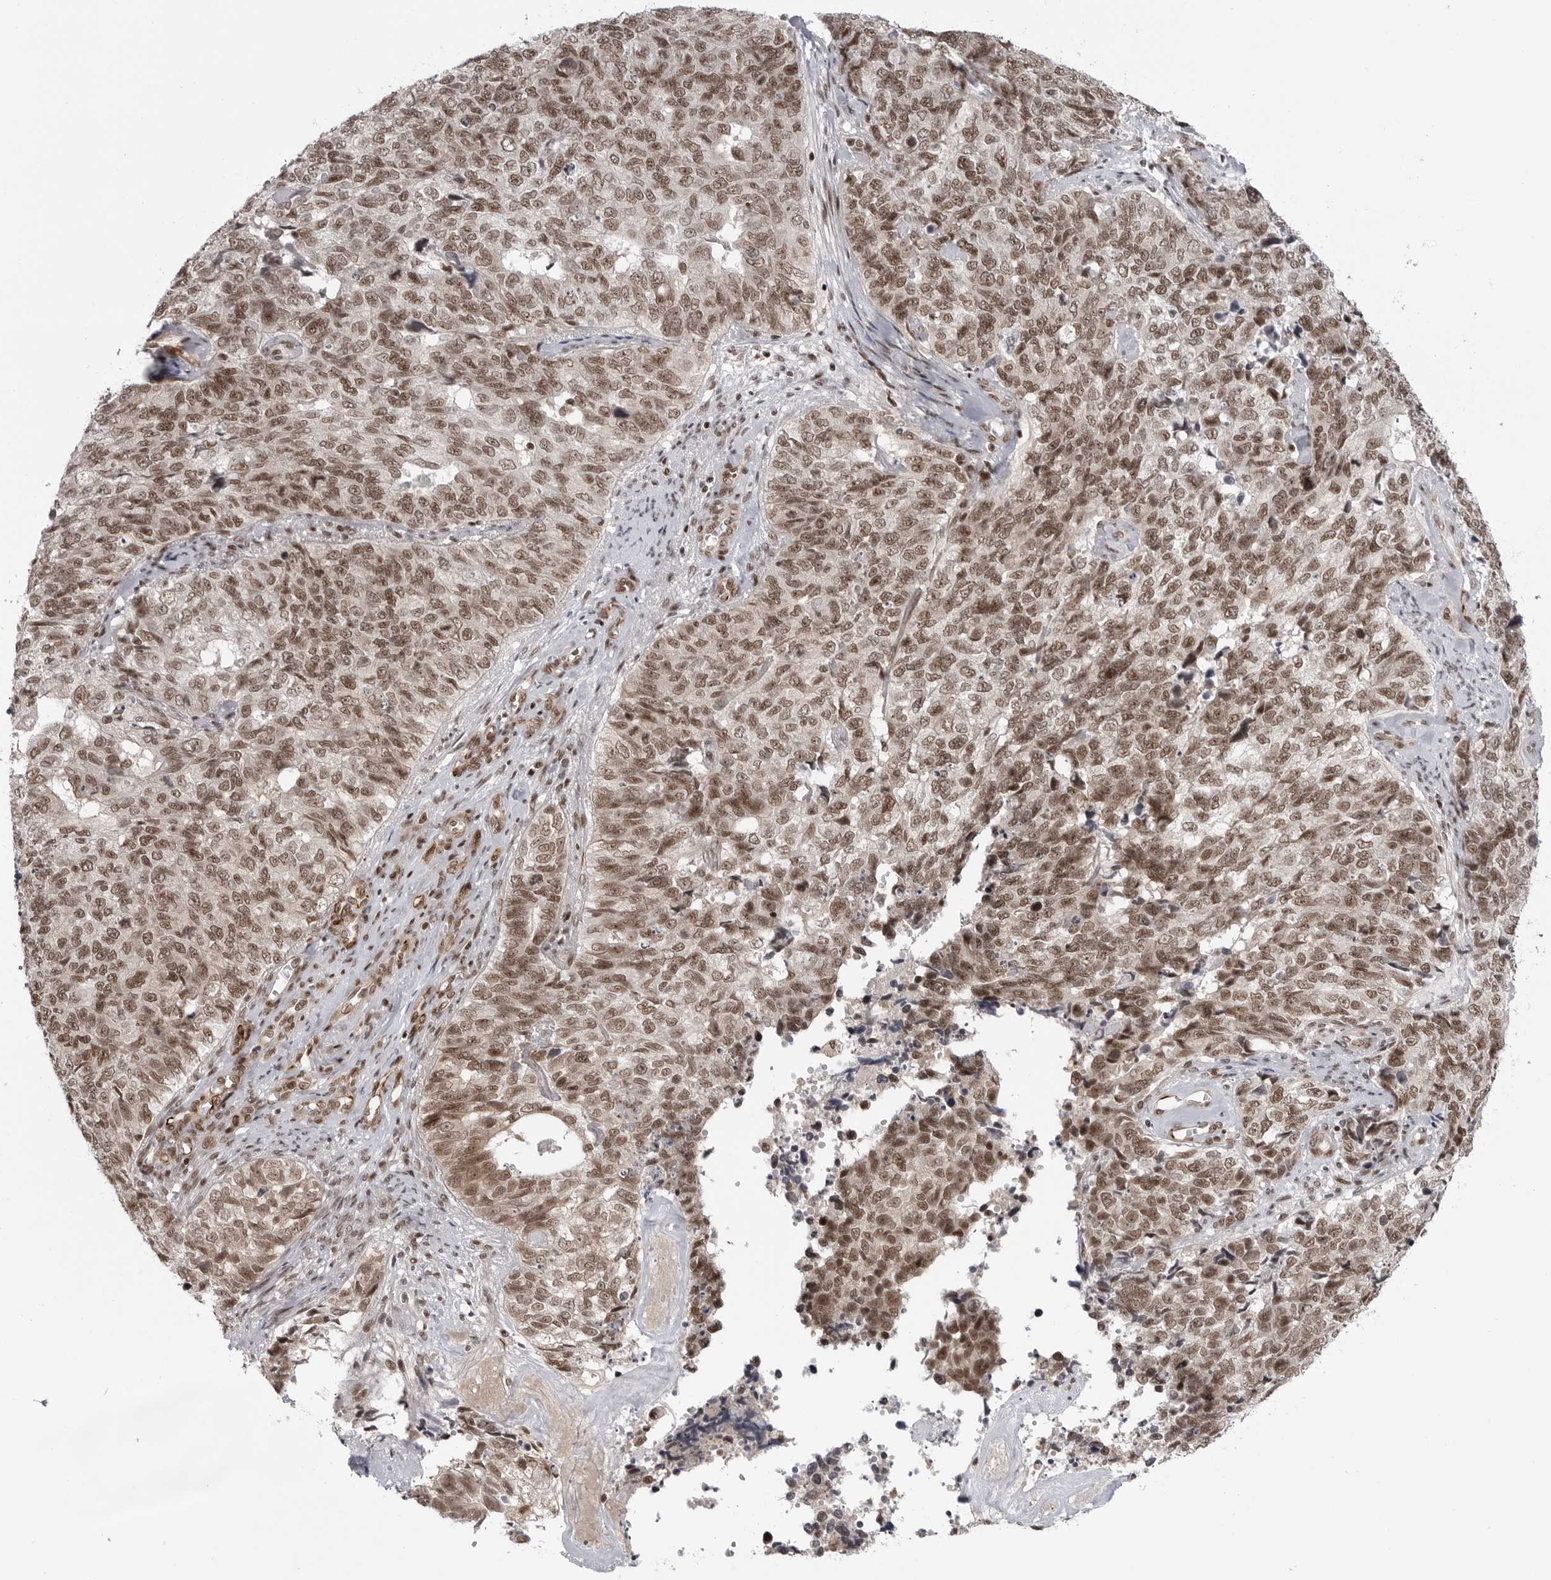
{"staining": {"intensity": "moderate", "quantity": ">75%", "location": "nuclear"}, "tissue": "cervical cancer", "cell_type": "Tumor cells", "image_type": "cancer", "snomed": [{"axis": "morphology", "description": "Squamous cell carcinoma, NOS"}, {"axis": "topography", "description": "Cervix"}], "caption": "A high-resolution image shows IHC staining of cervical cancer (squamous cell carcinoma), which displays moderate nuclear expression in about >75% of tumor cells.", "gene": "TRIM66", "patient": {"sex": "female", "age": 63}}